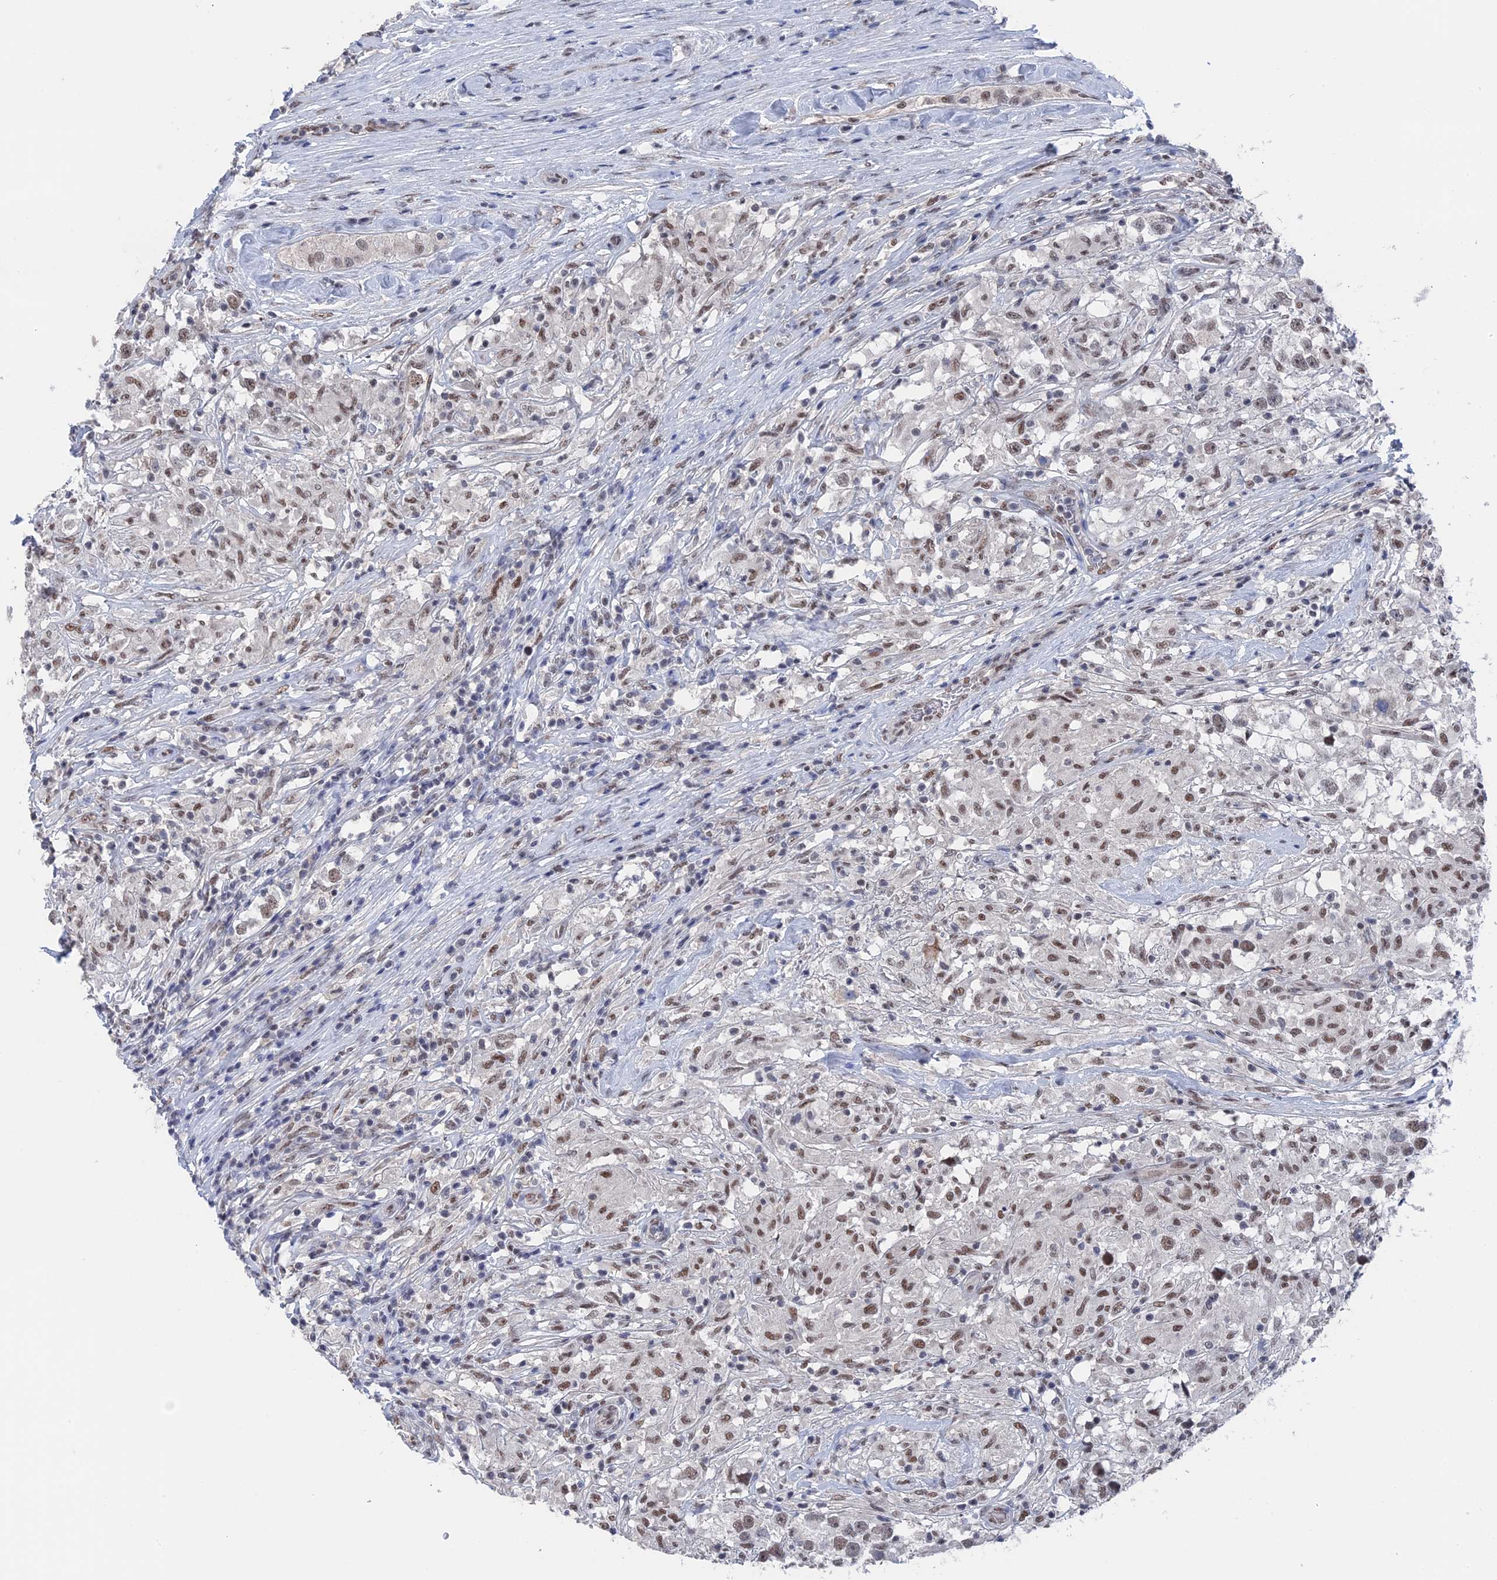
{"staining": {"intensity": "weak", "quantity": ">75%", "location": "nuclear"}, "tissue": "testis cancer", "cell_type": "Tumor cells", "image_type": "cancer", "snomed": [{"axis": "morphology", "description": "Seminoma, NOS"}, {"axis": "topography", "description": "Testis"}], "caption": "The immunohistochemical stain shows weak nuclear staining in tumor cells of testis seminoma tissue. (brown staining indicates protein expression, while blue staining denotes nuclei).", "gene": "TSSC4", "patient": {"sex": "male", "age": 46}}